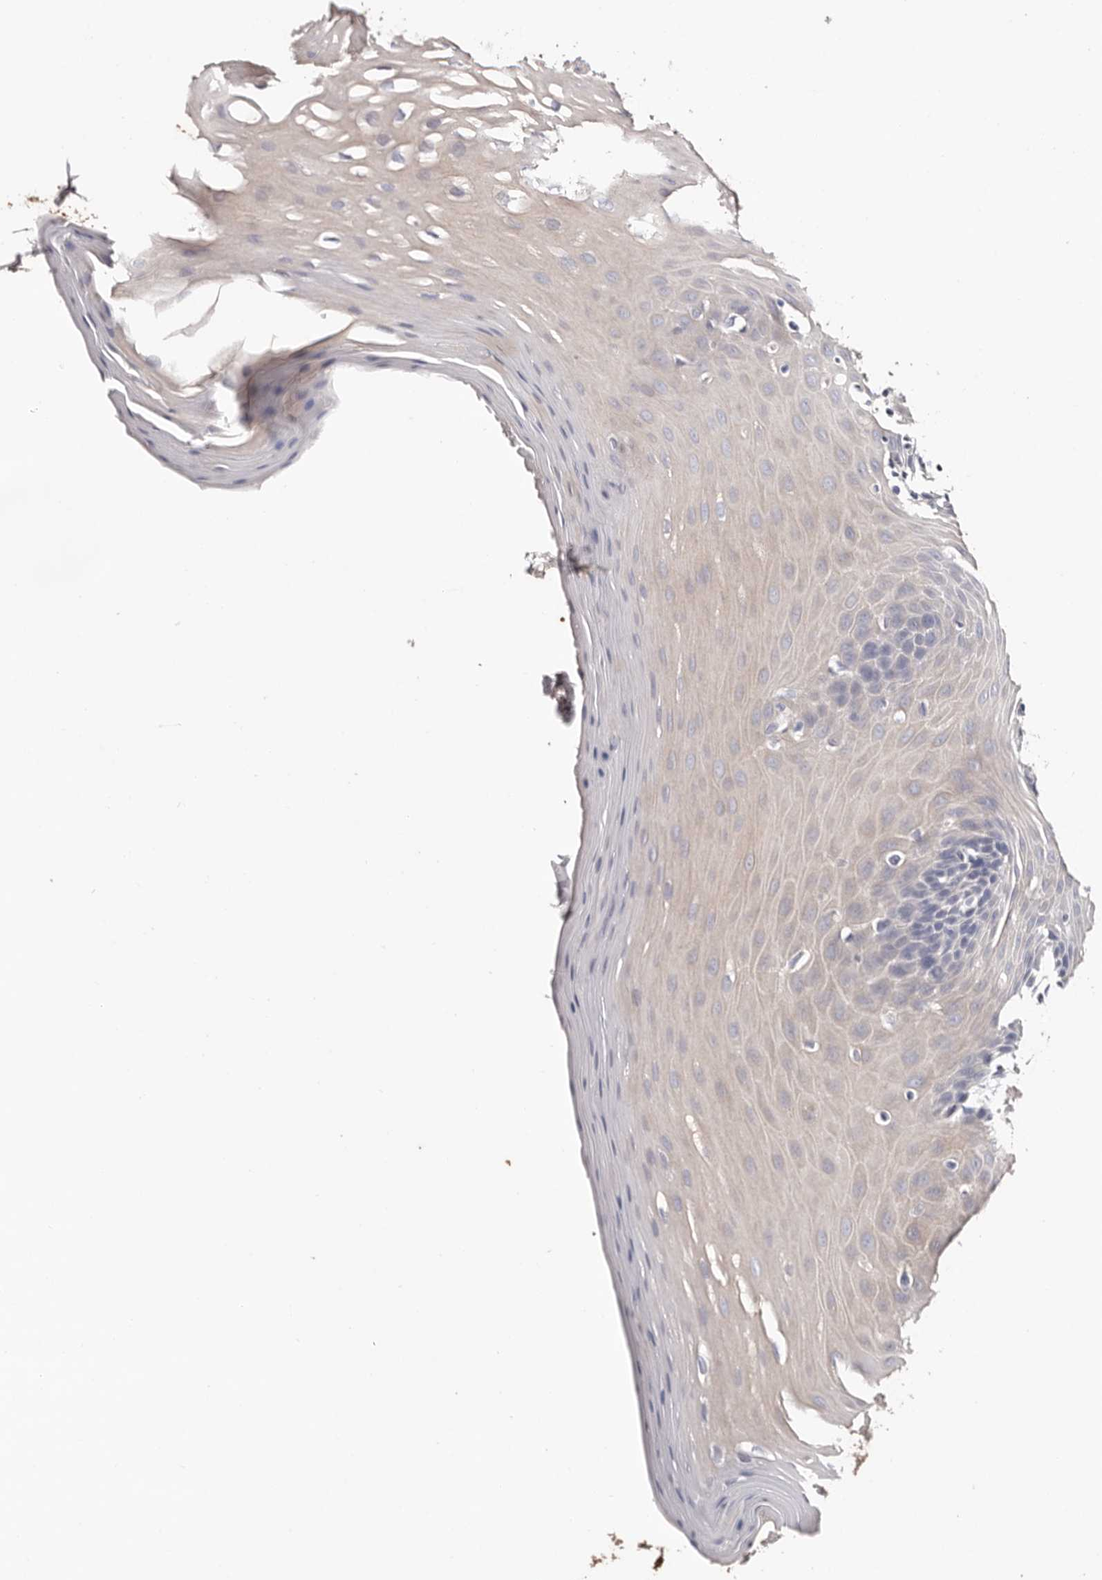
{"staining": {"intensity": "negative", "quantity": "none", "location": "none"}, "tissue": "oral mucosa", "cell_type": "Squamous epithelial cells", "image_type": "normal", "snomed": [{"axis": "morphology", "description": "Normal tissue, NOS"}, {"axis": "morphology", "description": "Squamous cell carcinoma, NOS"}, {"axis": "topography", "description": "Skeletal muscle"}, {"axis": "topography", "description": "Oral tissue"}, {"axis": "topography", "description": "Salivary gland"}, {"axis": "topography", "description": "Head-Neck"}], "caption": "The image displays no staining of squamous epithelial cells in benign oral mucosa. Nuclei are stained in blue.", "gene": "TGM2", "patient": {"sex": "male", "age": 54}}